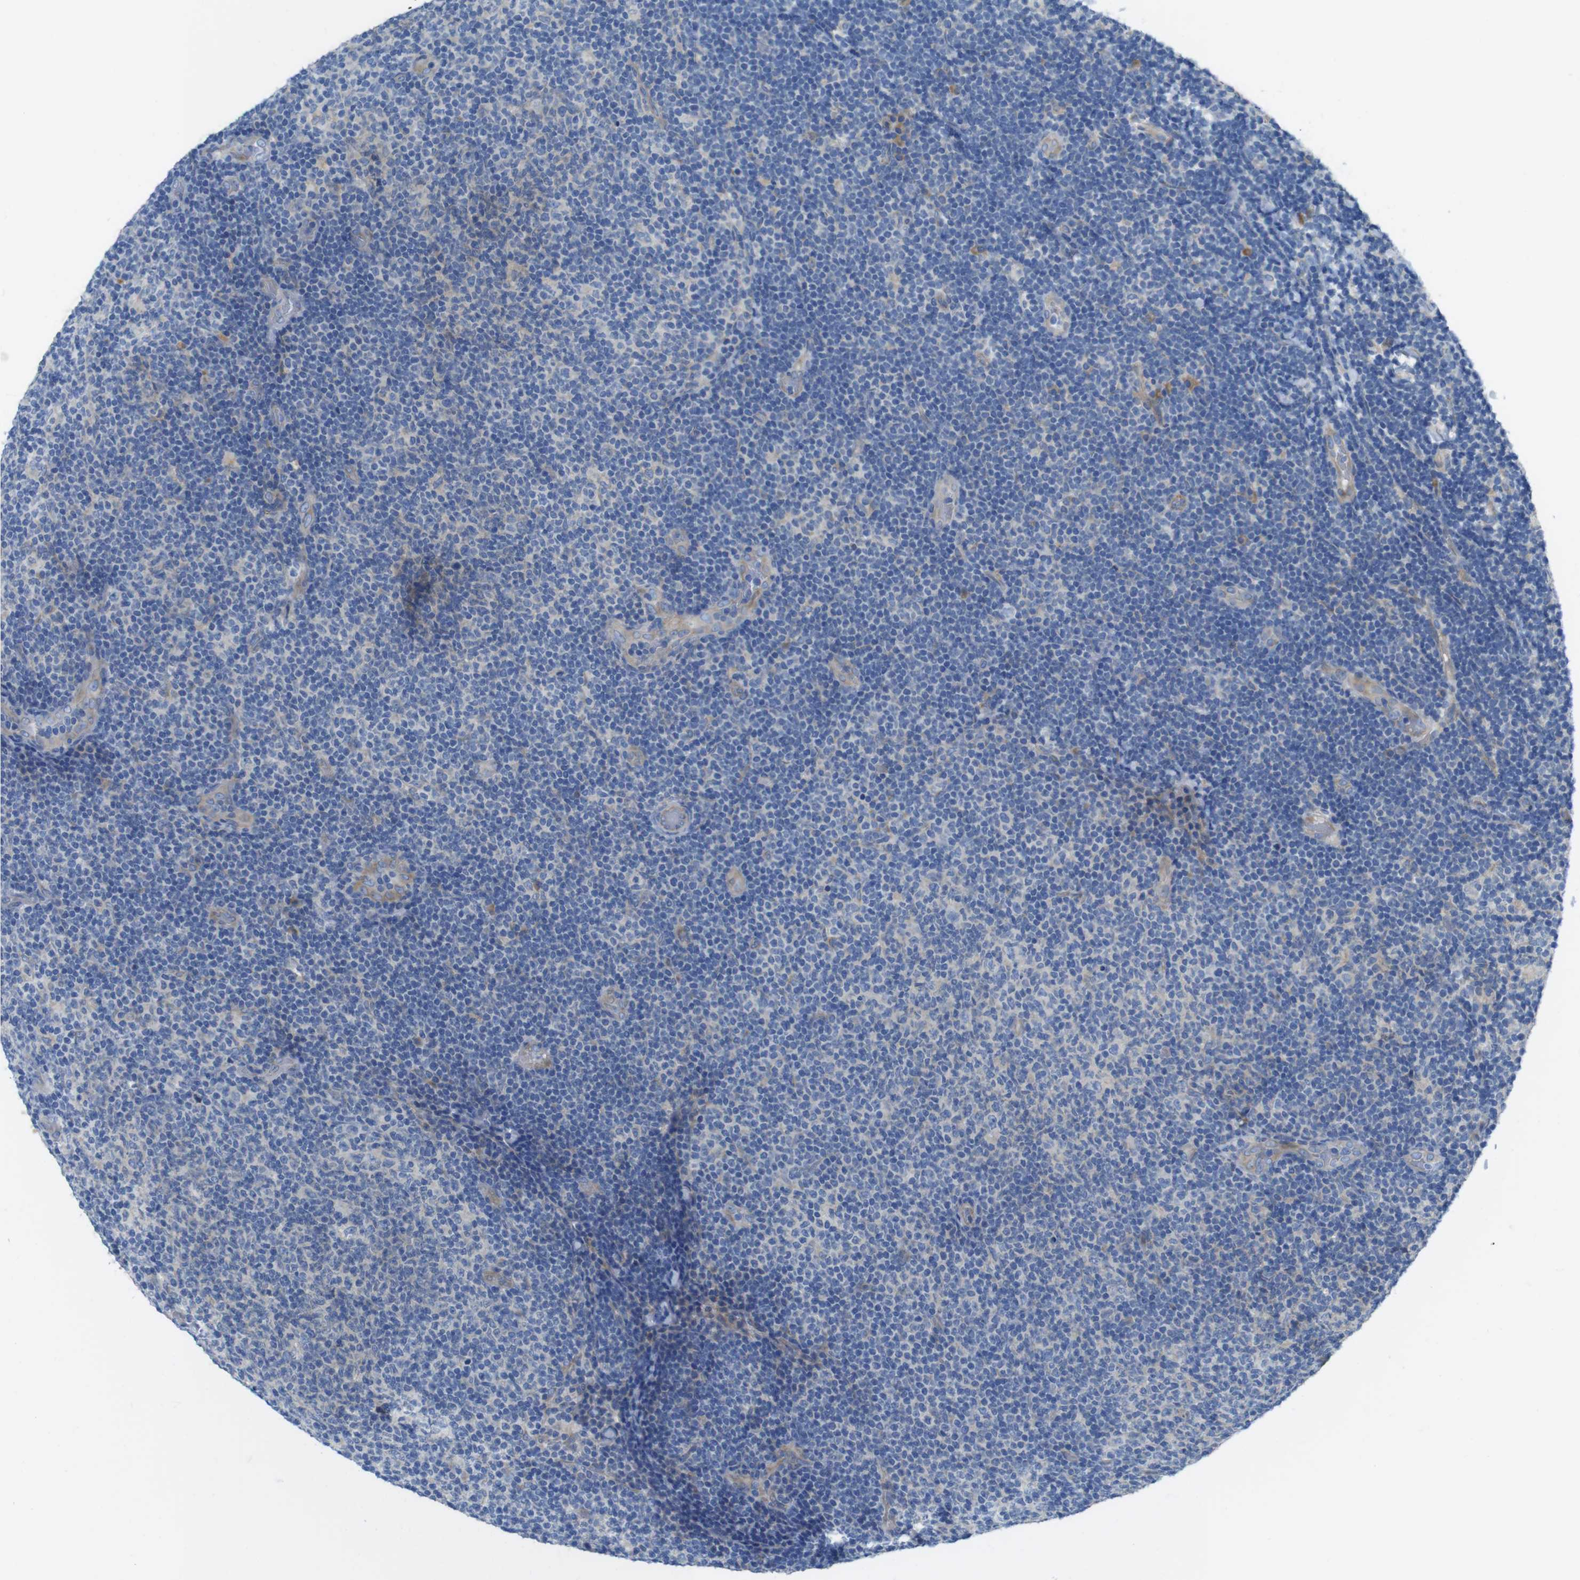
{"staining": {"intensity": "weak", "quantity": "<25%", "location": "cytoplasmic/membranous"}, "tissue": "lymphoma", "cell_type": "Tumor cells", "image_type": "cancer", "snomed": [{"axis": "morphology", "description": "Malignant lymphoma, non-Hodgkin's type, Low grade"}, {"axis": "topography", "description": "Lymph node"}], "caption": "This is an IHC photomicrograph of low-grade malignant lymphoma, non-Hodgkin's type. There is no expression in tumor cells.", "gene": "TMEM234", "patient": {"sex": "male", "age": 83}}